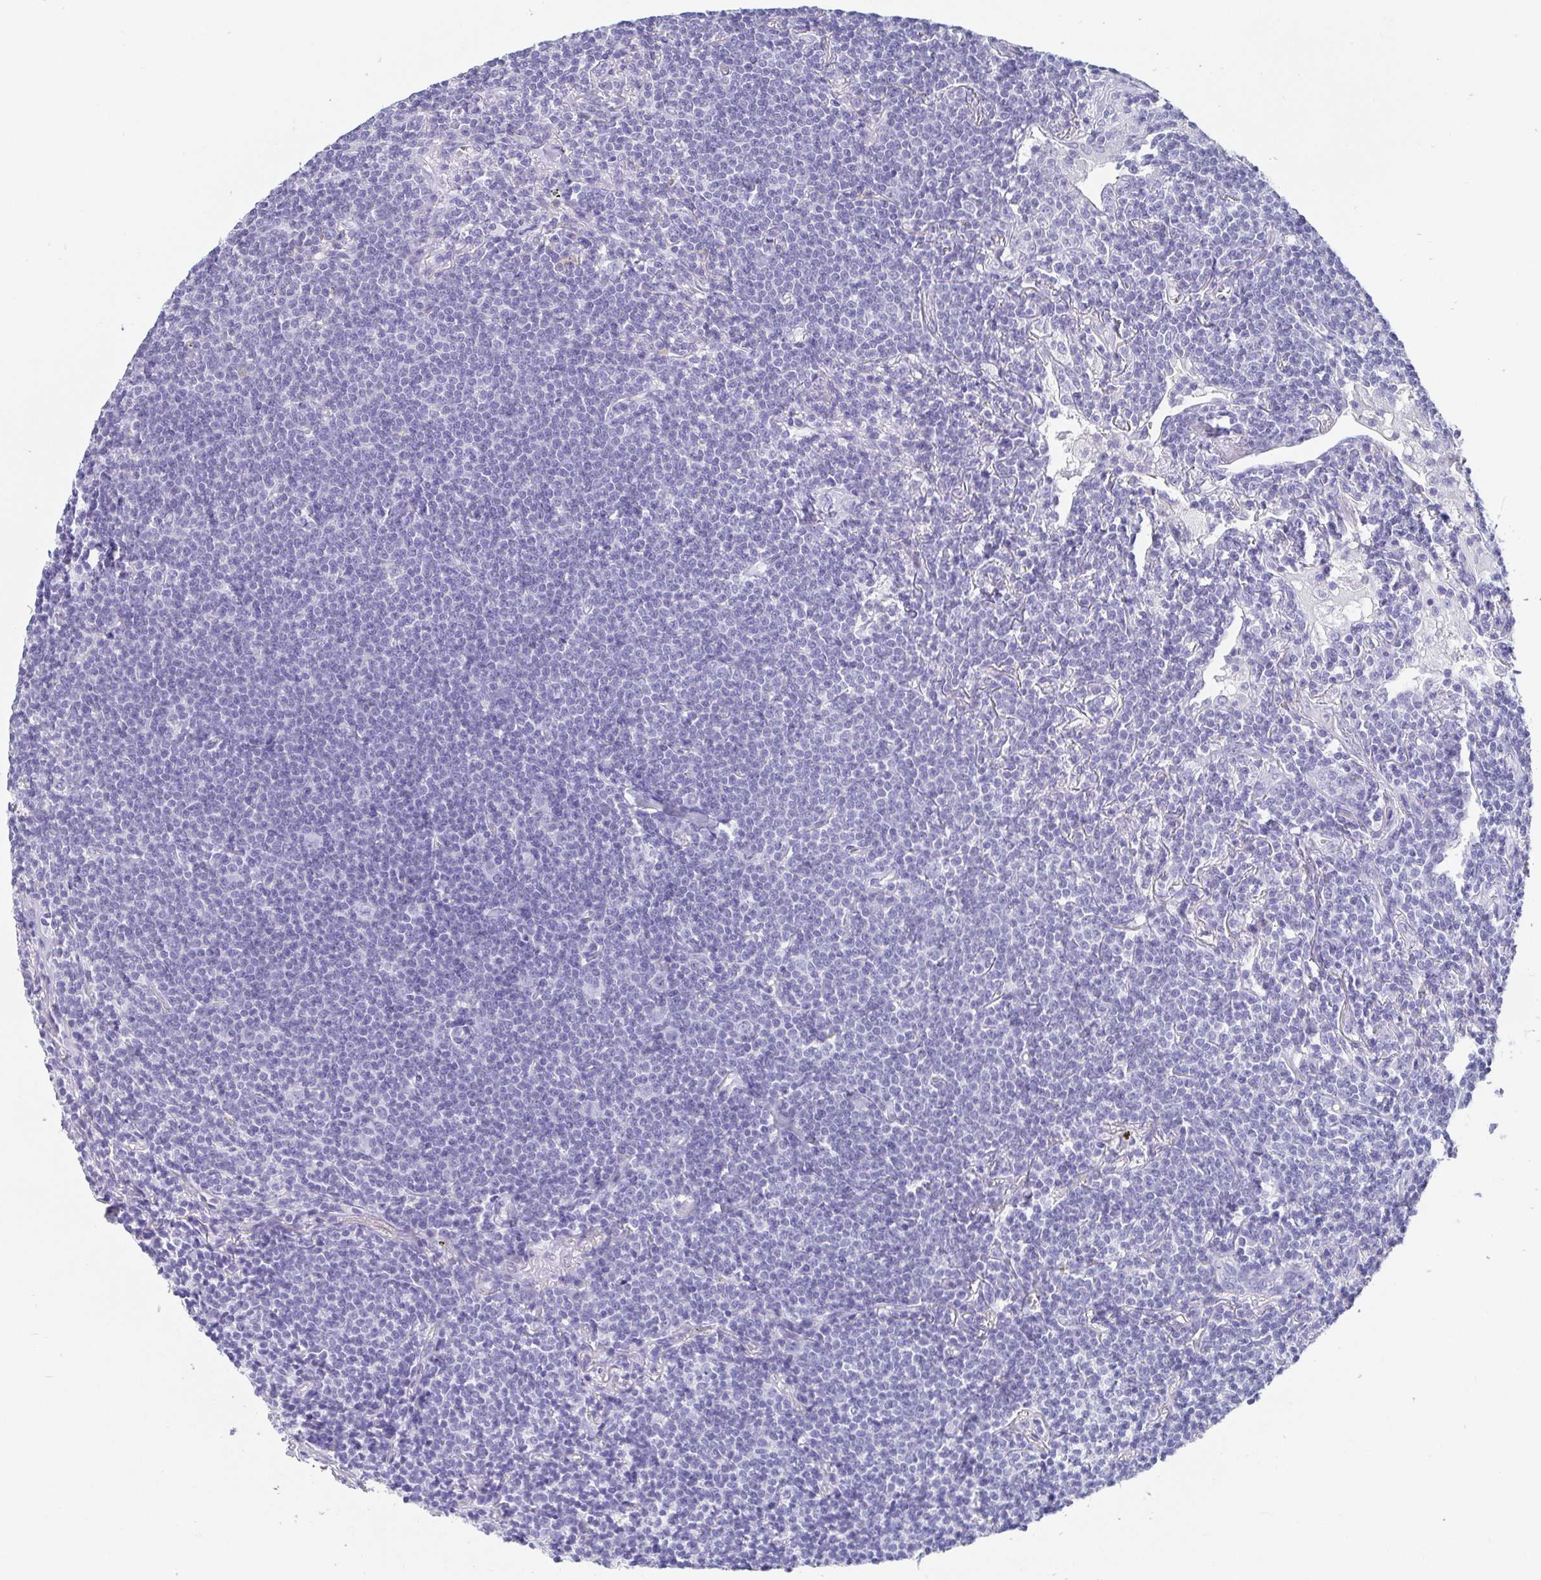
{"staining": {"intensity": "negative", "quantity": "none", "location": "none"}, "tissue": "lymphoma", "cell_type": "Tumor cells", "image_type": "cancer", "snomed": [{"axis": "morphology", "description": "Malignant lymphoma, non-Hodgkin's type, Low grade"}, {"axis": "topography", "description": "Lung"}], "caption": "Immunohistochemistry histopathology image of neoplastic tissue: low-grade malignant lymphoma, non-Hodgkin's type stained with DAB shows no significant protein expression in tumor cells. (DAB immunohistochemistry (IHC), high magnification).", "gene": "SCGN", "patient": {"sex": "female", "age": 71}}